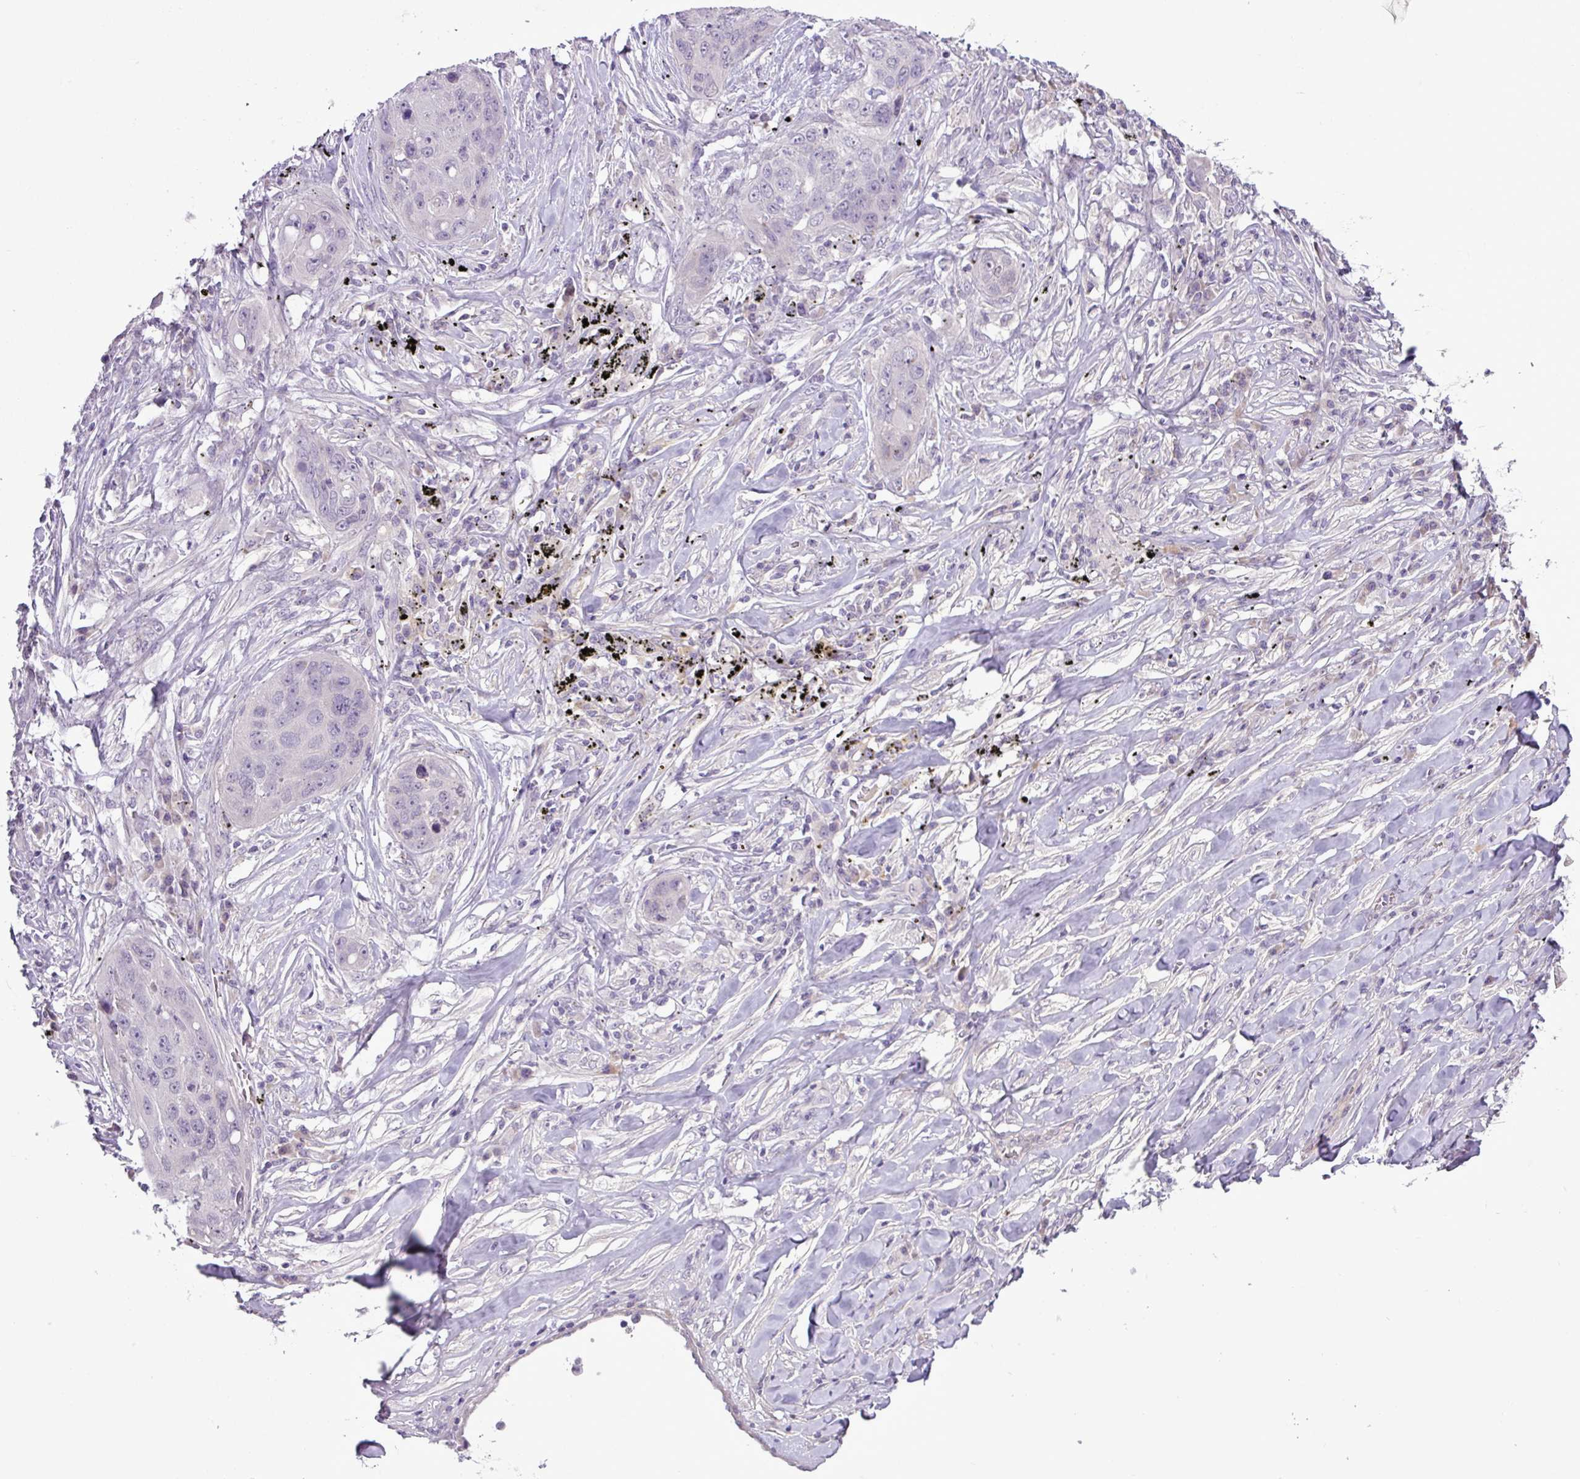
{"staining": {"intensity": "negative", "quantity": "none", "location": "none"}, "tissue": "lung cancer", "cell_type": "Tumor cells", "image_type": "cancer", "snomed": [{"axis": "morphology", "description": "Squamous cell carcinoma, NOS"}, {"axis": "topography", "description": "Lung"}], "caption": "This is a image of immunohistochemistry (IHC) staining of lung squamous cell carcinoma, which shows no expression in tumor cells. (DAB immunohistochemistry (IHC) visualized using brightfield microscopy, high magnification).", "gene": "DNAJB13", "patient": {"sex": "female", "age": 63}}